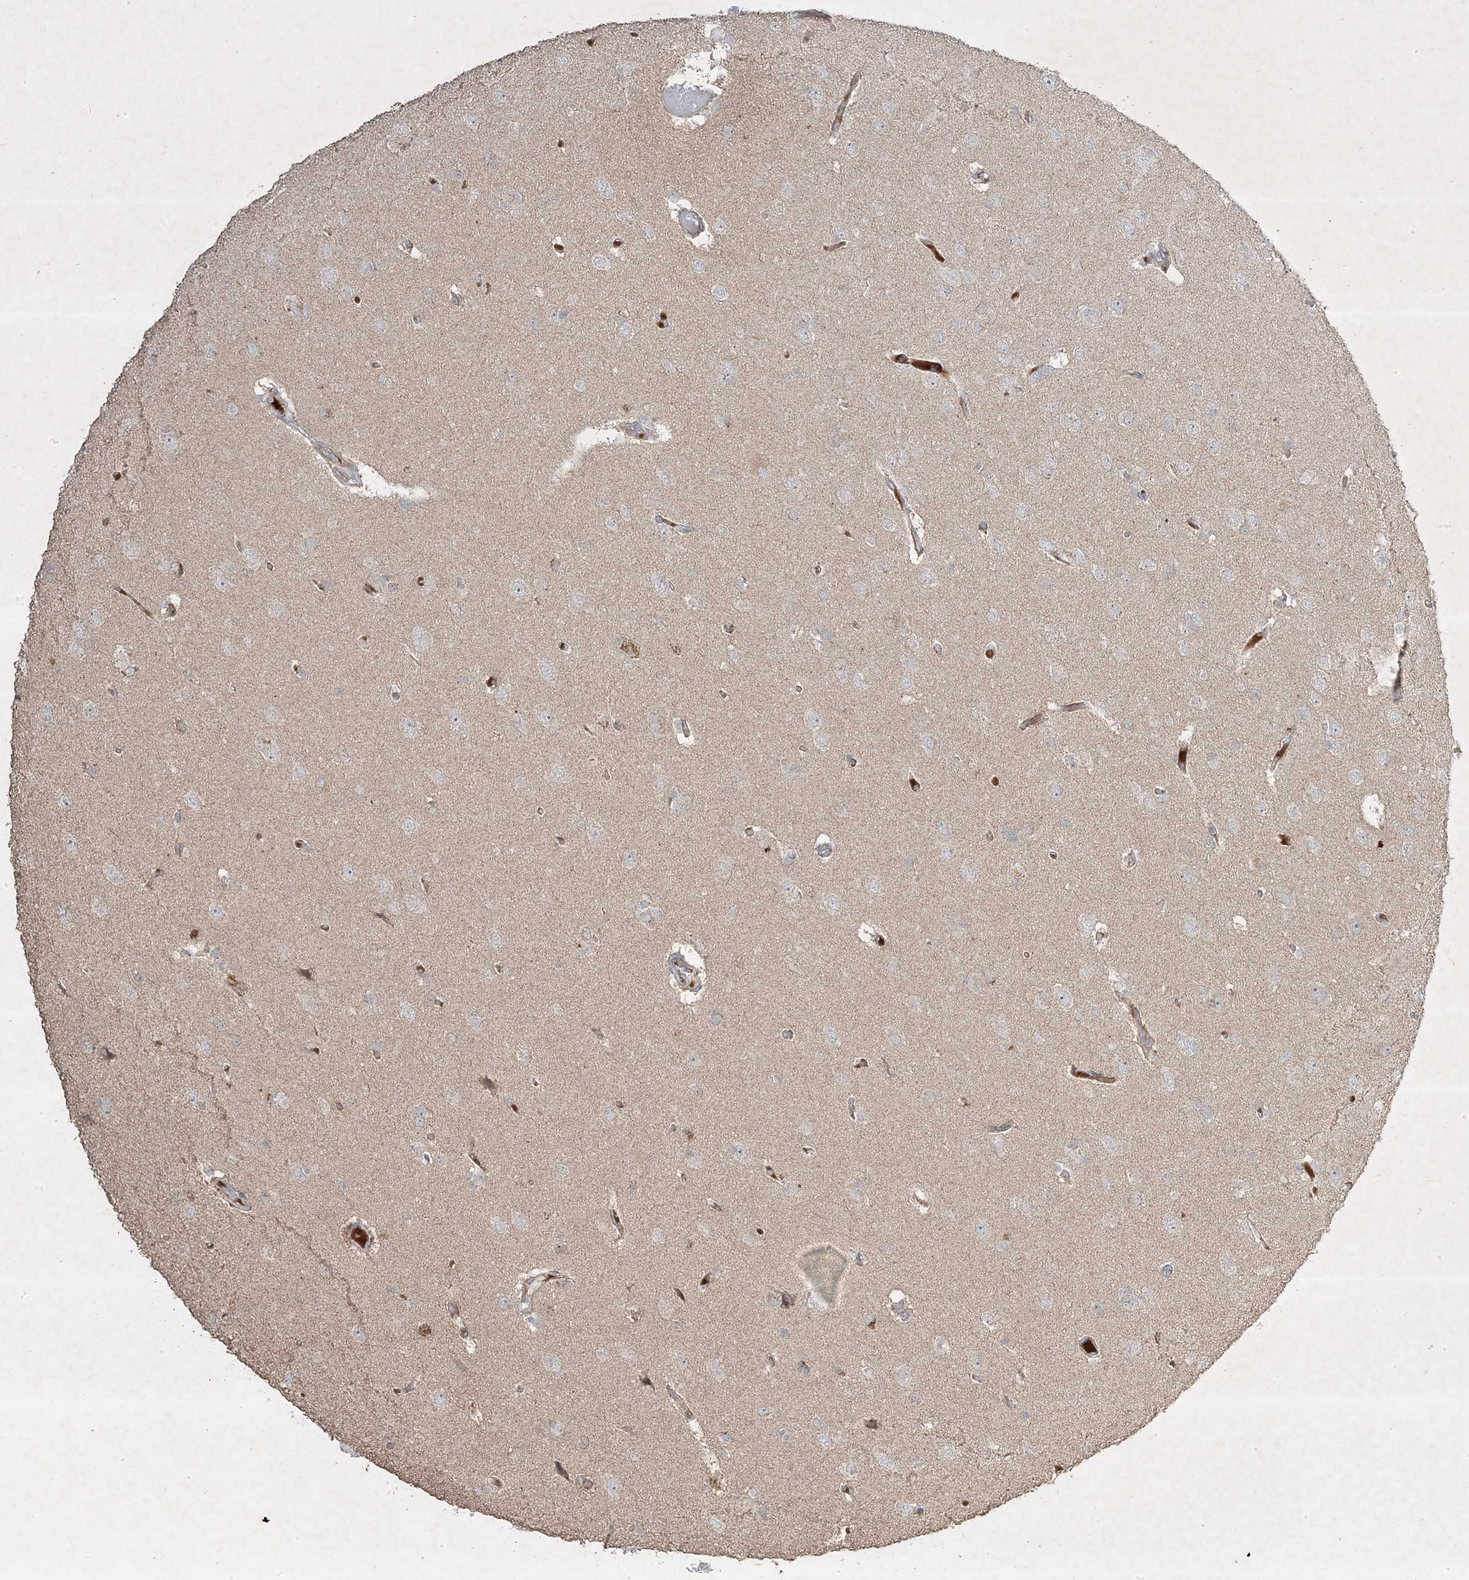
{"staining": {"intensity": "negative", "quantity": "none", "location": "none"}, "tissue": "glioma", "cell_type": "Tumor cells", "image_type": "cancer", "snomed": [{"axis": "morphology", "description": "Glioma, malignant, High grade"}, {"axis": "topography", "description": "Brain"}], "caption": "IHC photomicrograph of neoplastic tissue: human high-grade glioma (malignant) stained with DAB exhibits no significant protein expression in tumor cells.", "gene": "RGL4", "patient": {"sex": "female", "age": 59}}